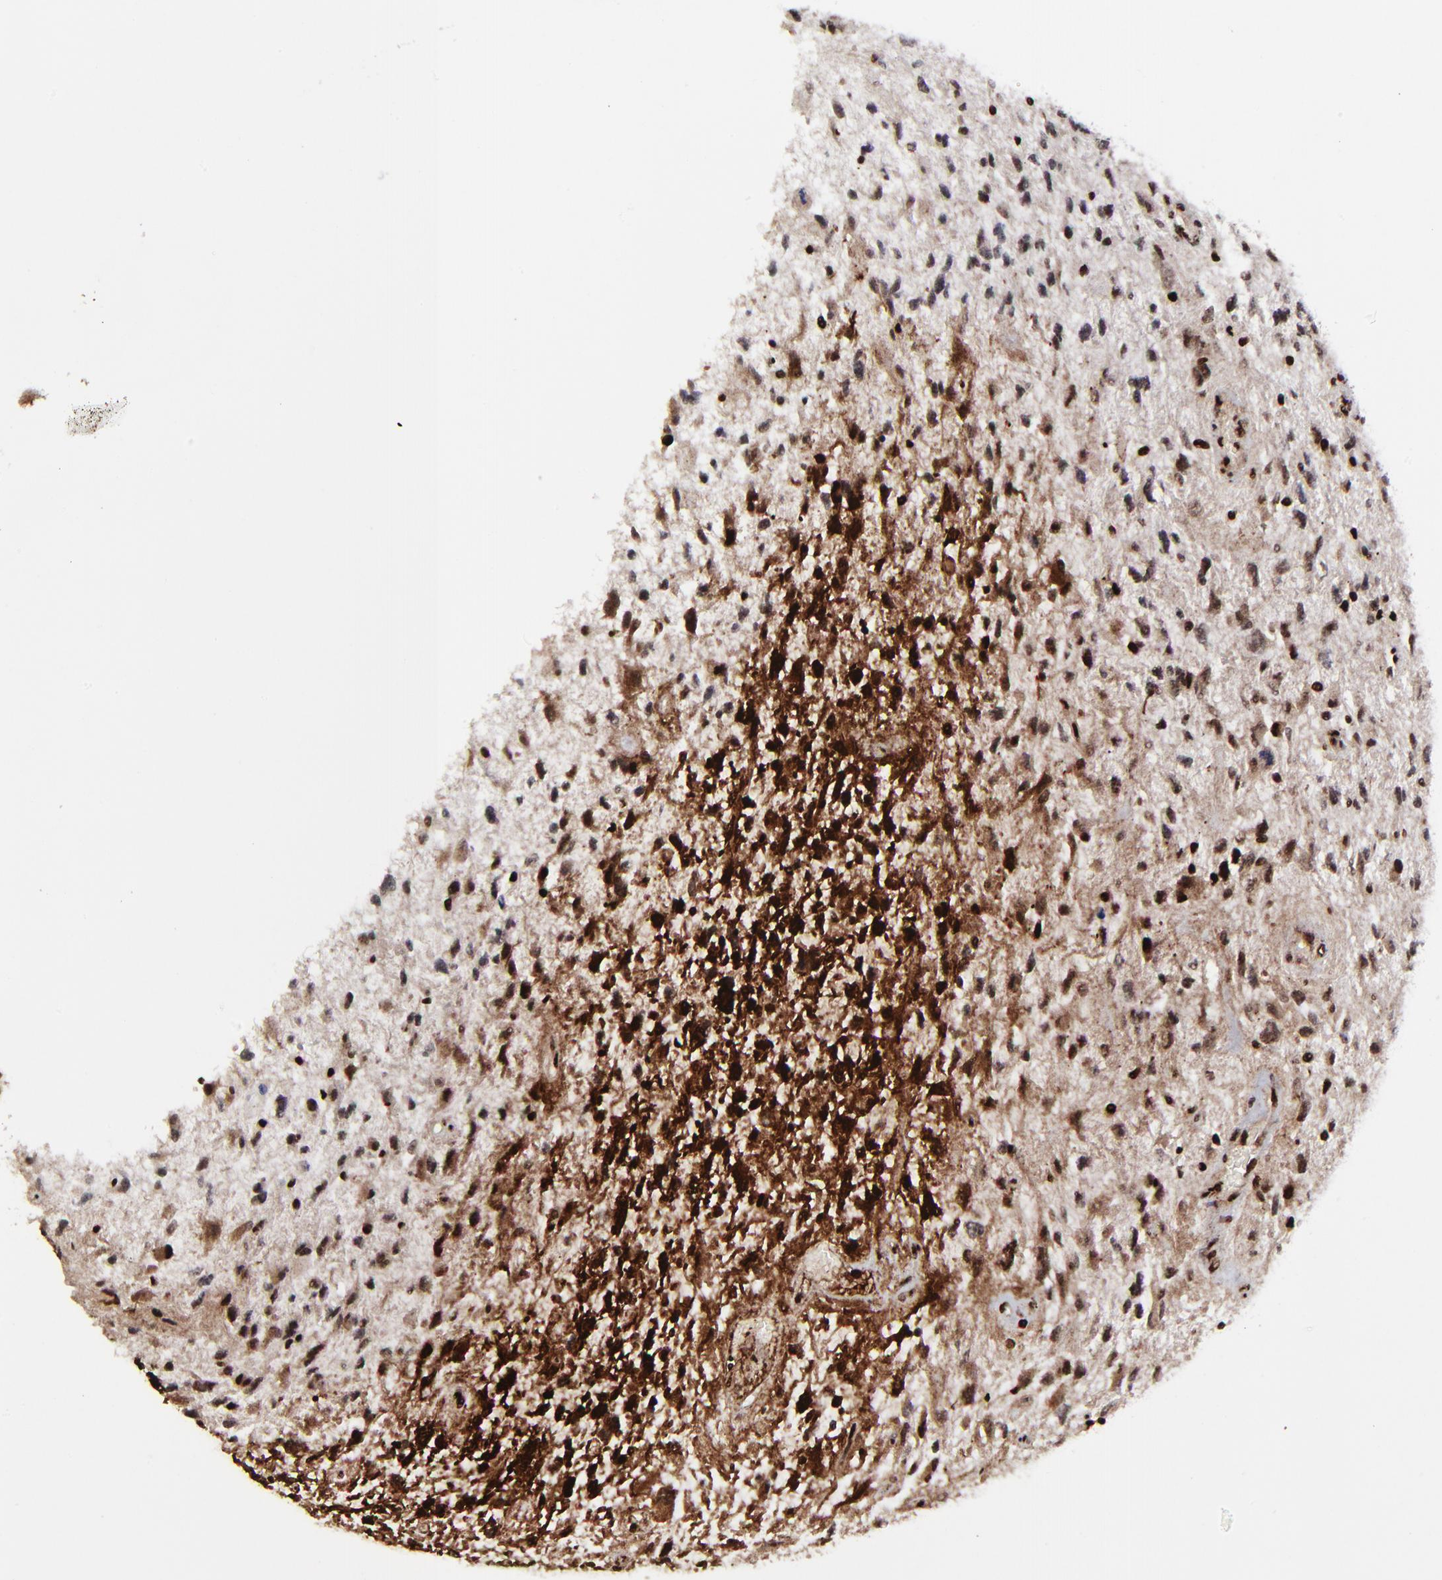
{"staining": {"intensity": "strong", "quantity": ">75%", "location": "nuclear"}, "tissue": "glioma", "cell_type": "Tumor cells", "image_type": "cancer", "snomed": [{"axis": "morphology", "description": "Glioma, malignant, High grade"}, {"axis": "topography", "description": "Brain"}], "caption": "IHC (DAB) staining of glioma demonstrates strong nuclear protein expression in approximately >75% of tumor cells.", "gene": "RBM22", "patient": {"sex": "female", "age": 60}}